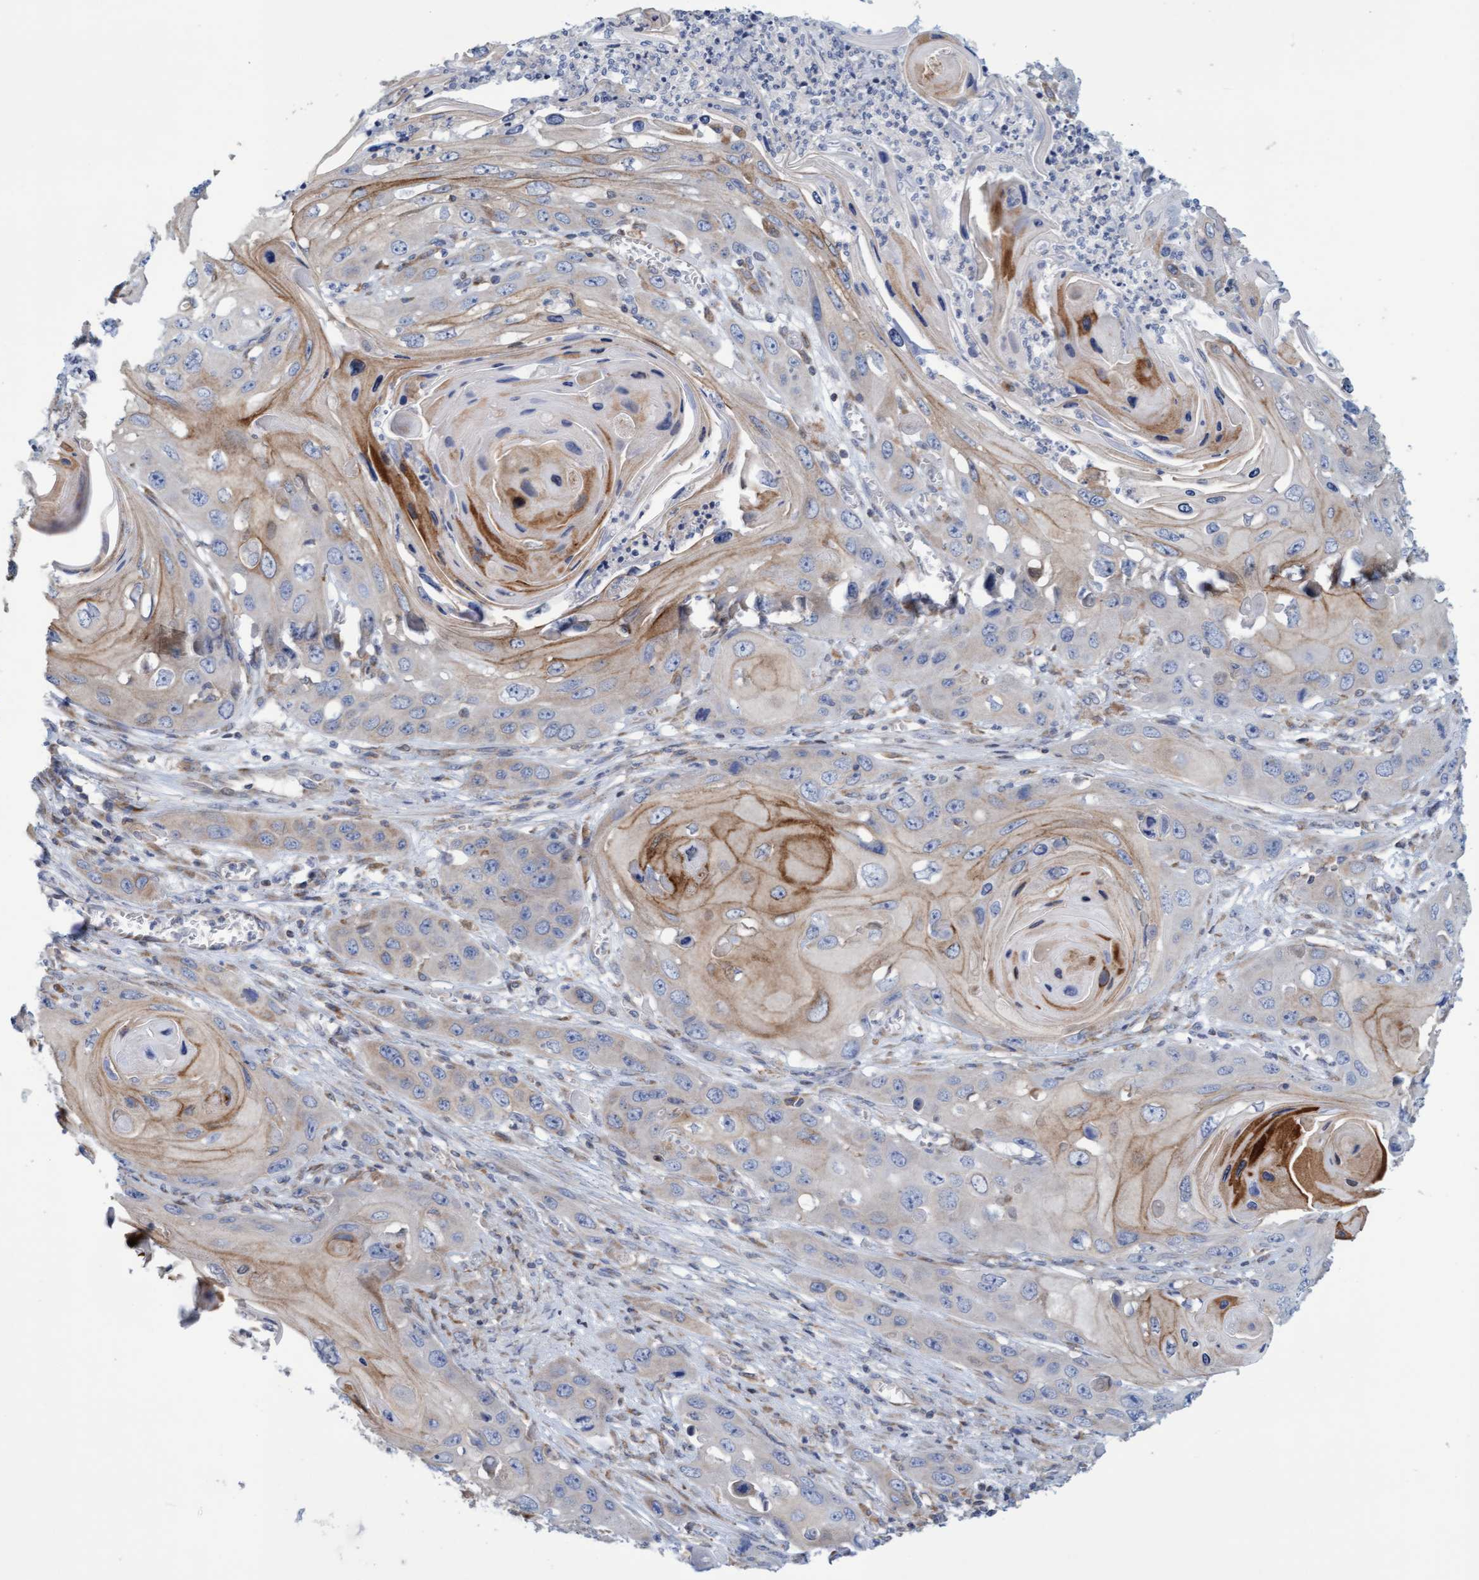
{"staining": {"intensity": "moderate", "quantity": "<25%", "location": "cytoplasmic/membranous"}, "tissue": "skin cancer", "cell_type": "Tumor cells", "image_type": "cancer", "snomed": [{"axis": "morphology", "description": "Squamous cell carcinoma, NOS"}, {"axis": "topography", "description": "Skin"}], "caption": "DAB immunohistochemical staining of squamous cell carcinoma (skin) shows moderate cytoplasmic/membranous protein expression in approximately <25% of tumor cells. Nuclei are stained in blue.", "gene": "SLC28A3", "patient": {"sex": "male", "age": 55}}